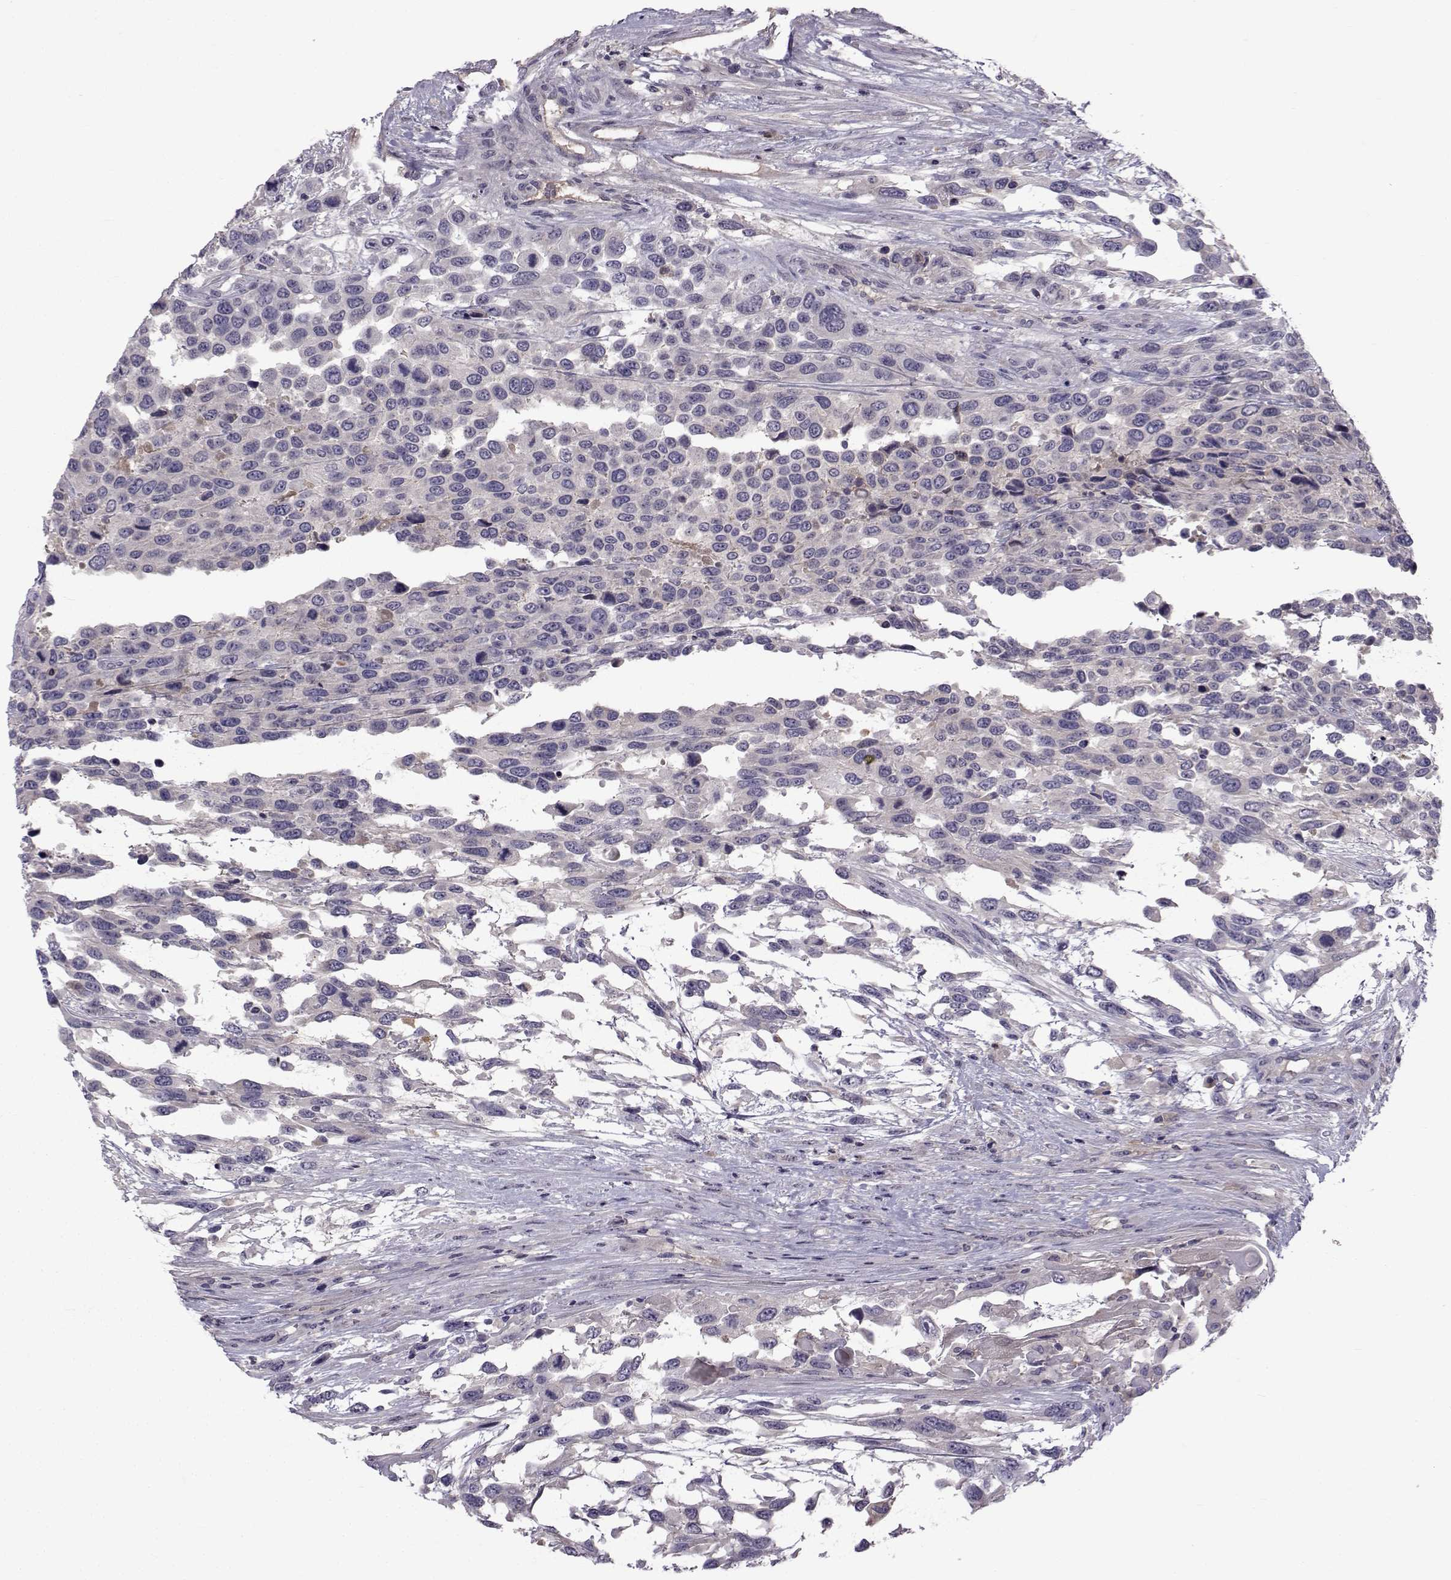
{"staining": {"intensity": "negative", "quantity": "none", "location": "none"}, "tissue": "urothelial cancer", "cell_type": "Tumor cells", "image_type": "cancer", "snomed": [{"axis": "morphology", "description": "Urothelial carcinoma, High grade"}, {"axis": "topography", "description": "Urinary bladder"}], "caption": "High-grade urothelial carcinoma was stained to show a protein in brown. There is no significant staining in tumor cells. (Immunohistochemistry, brightfield microscopy, high magnification).", "gene": "TNFRSF11B", "patient": {"sex": "female", "age": 70}}